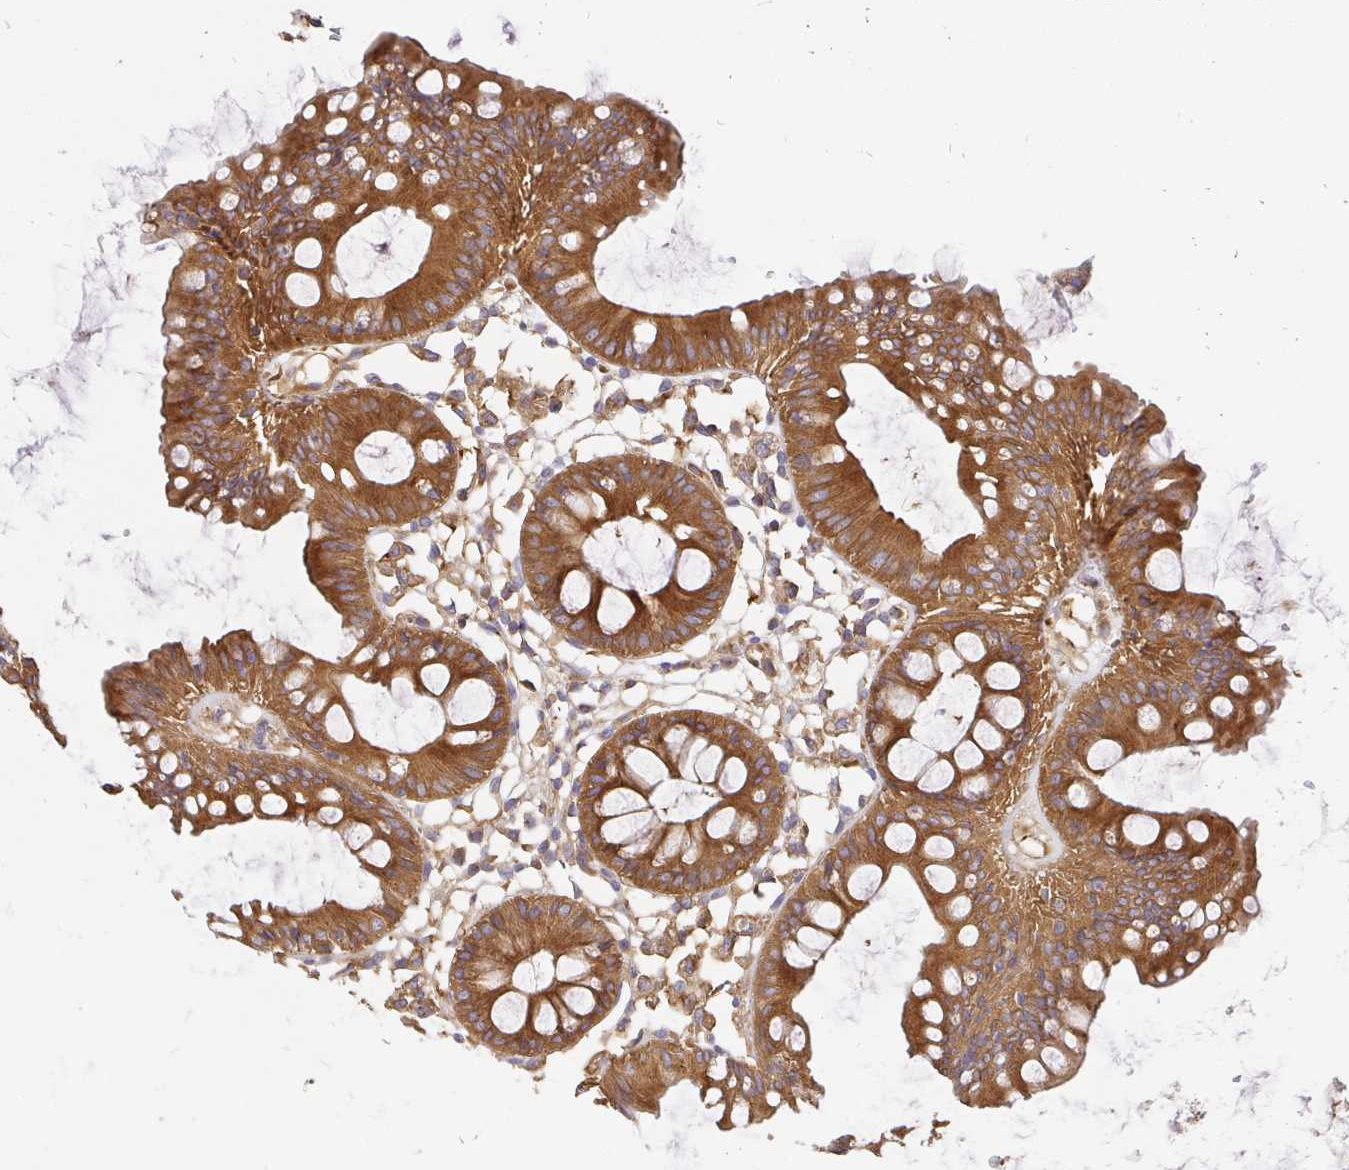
{"staining": {"intensity": "moderate", "quantity": ">75%", "location": "cytoplasmic/membranous"}, "tissue": "colon", "cell_type": "Endothelial cells", "image_type": "normal", "snomed": [{"axis": "morphology", "description": "Normal tissue, NOS"}, {"axis": "topography", "description": "Colon"}], "caption": "IHC image of unremarkable colon stained for a protein (brown), which reveals medium levels of moderate cytoplasmic/membranous expression in approximately >75% of endothelial cells.", "gene": "KIF5B", "patient": {"sex": "female", "age": 84}}